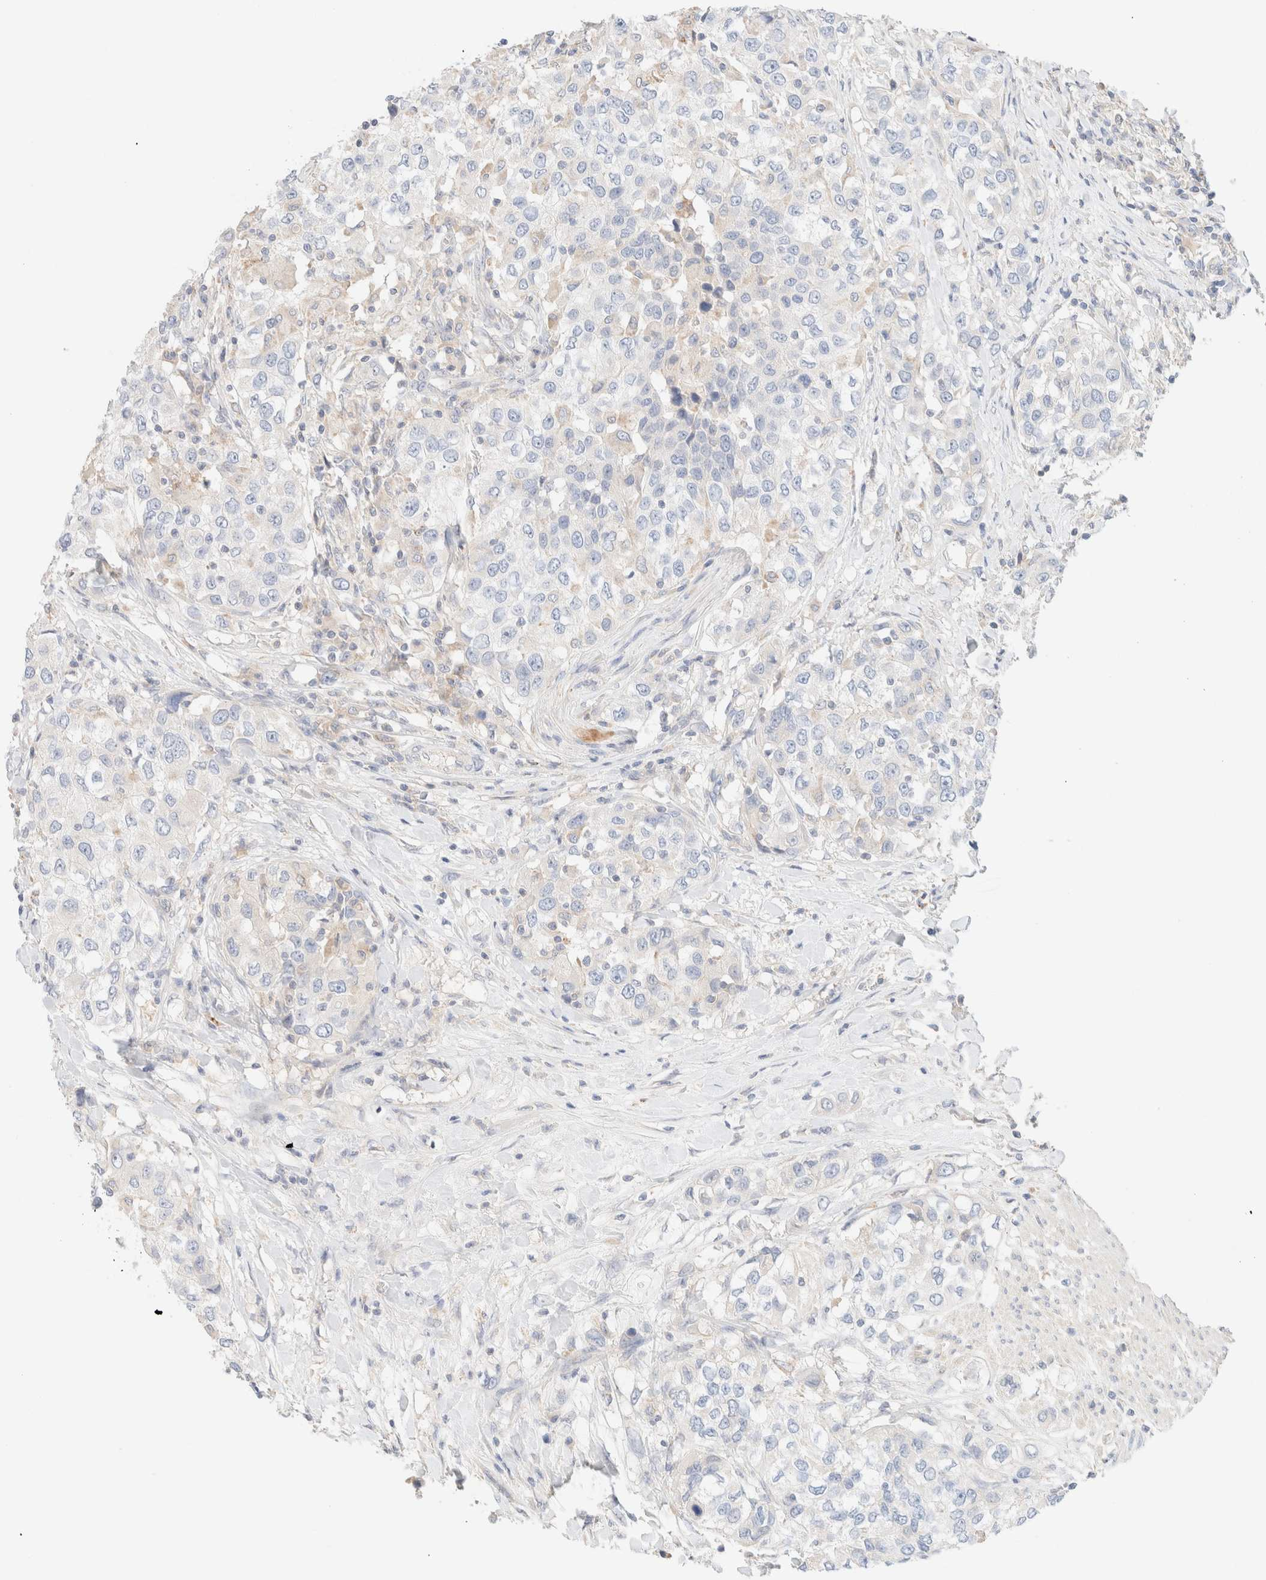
{"staining": {"intensity": "negative", "quantity": "none", "location": "none"}, "tissue": "urothelial cancer", "cell_type": "Tumor cells", "image_type": "cancer", "snomed": [{"axis": "morphology", "description": "Urothelial carcinoma, High grade"}, {"axis": "topography", "description": "Urinary bladder"}], "caption": "DAB (3,3'-diaminobenzidine) immunohistochemical staining of human urothelial cancer displays no significant staining in tumor cells.", "gene": "SARM1", "patient": {"sex": "female", "age": 80}}